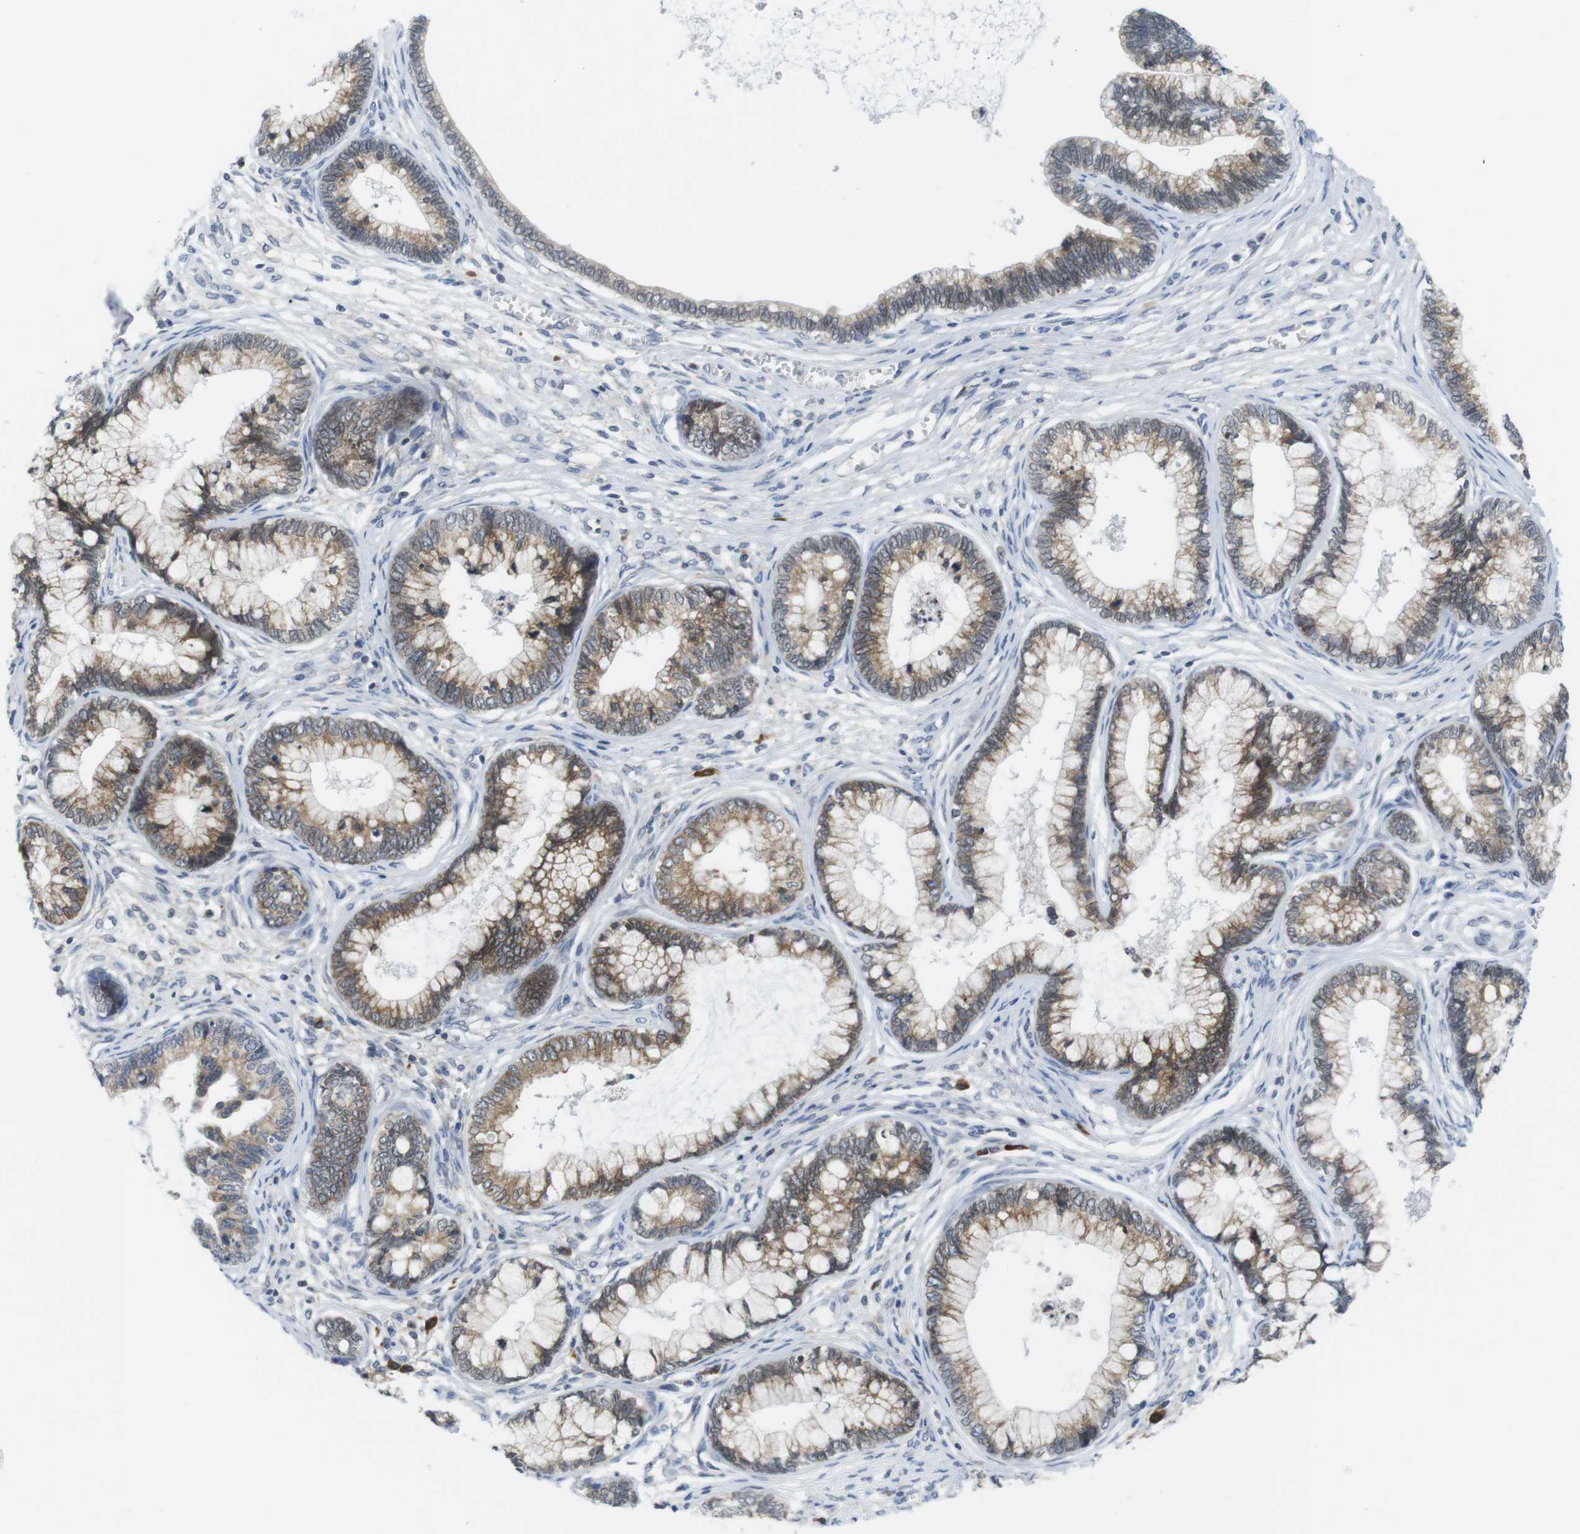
{"staining": {"intensity": "moderate", "quantity": "25%-75%", "location": "cytoplasmic/membranous"}, "tissue": "cervical cancer", "cell_type": "Tumor cells", "image_type": "cancer", "snomed": [{"axis": "morphology", "description": "Adenocarcinoma, NOS"}, {"axis": "topography", "description": "Cervix"}], "caption": "Immunohistochemistry histopathology image of neoplastic tissue: human cervical cancer stained using immunohistochemistry (IHC) reveals medium levels of moderate protein expression localized specifically in the cytoplasmic/membranous of tumor cells, appearing as a cytoplasmic/membranous brown color.", "gene": "ERGIC3", "patient": {"sex": "female", "age": 44}}